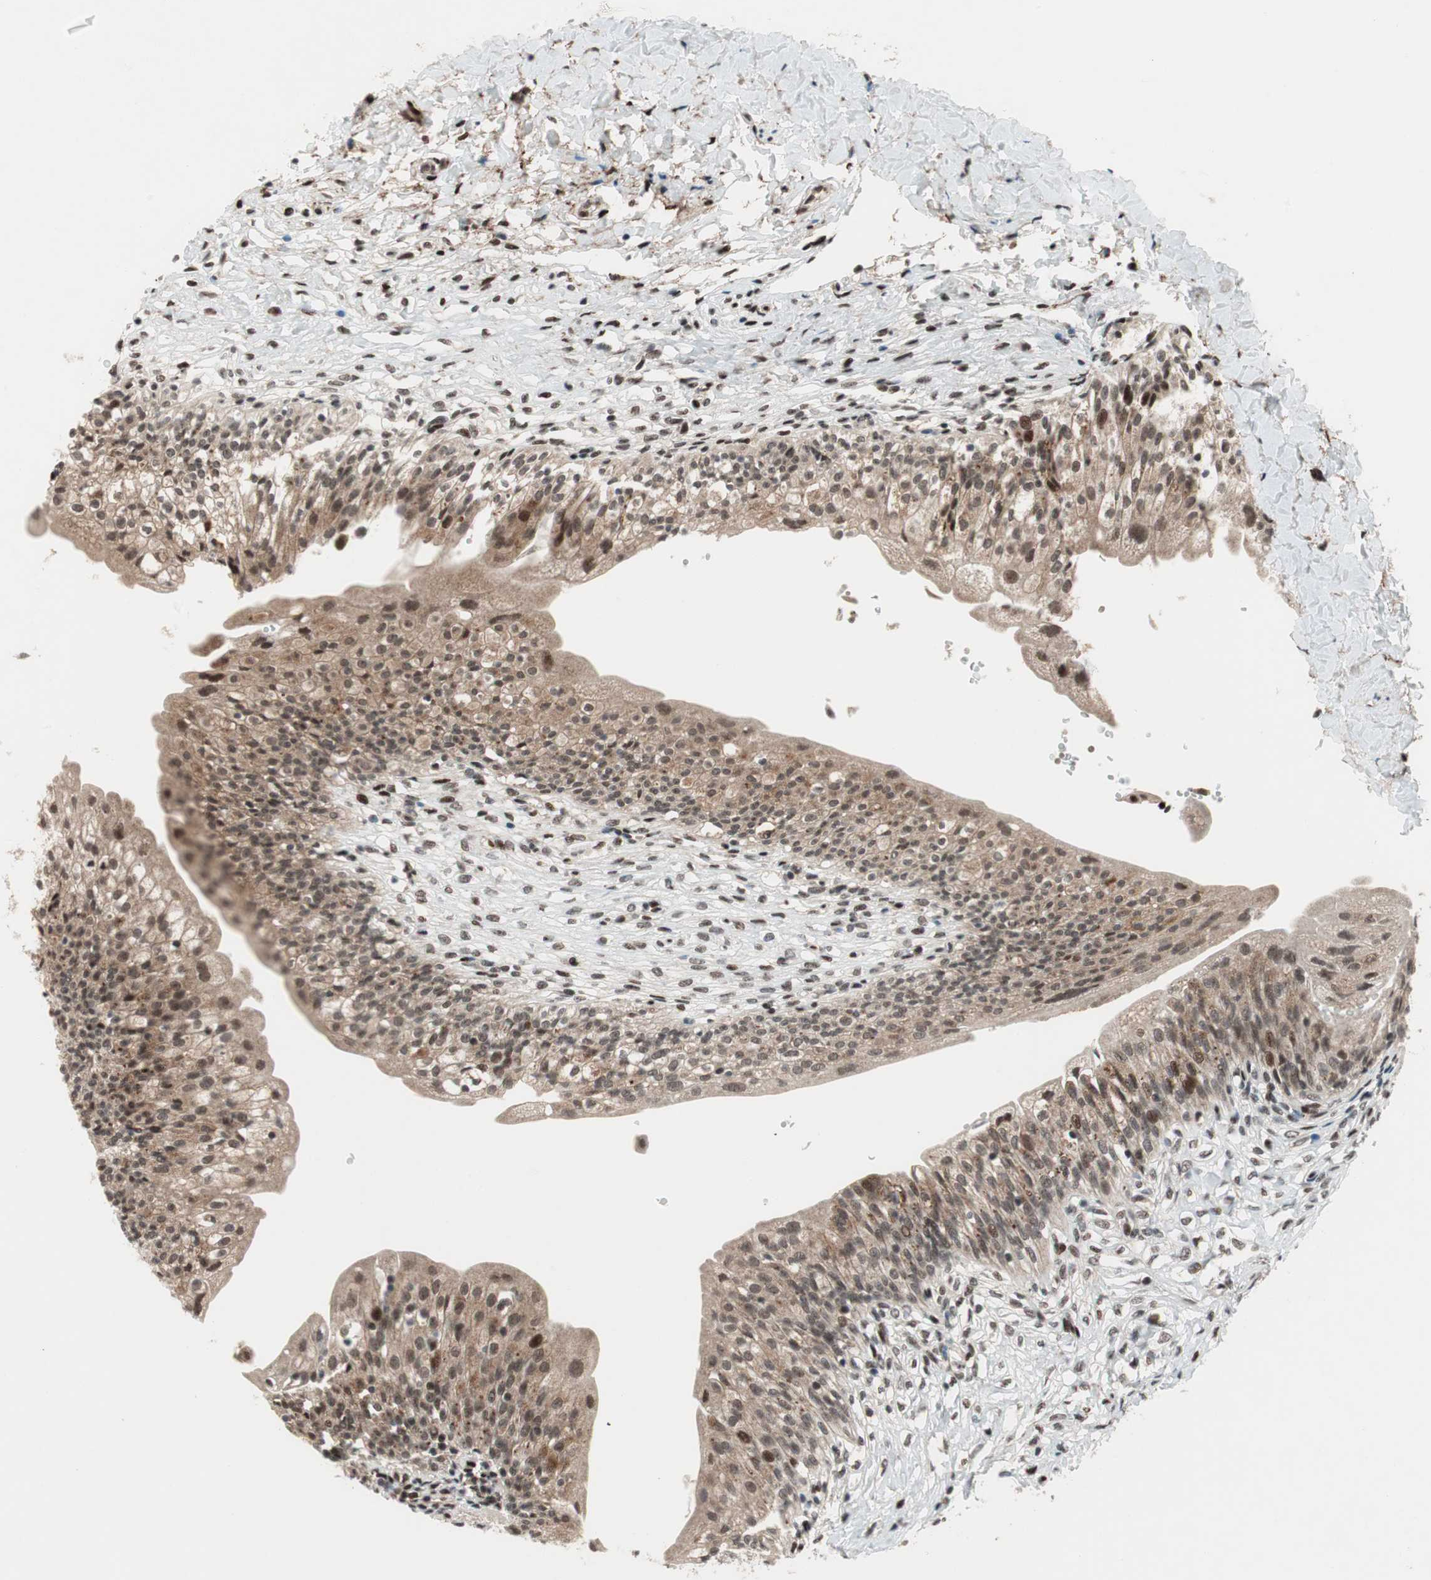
{"staining": {"intensity": "strong", "quantity": ">75%", "location": "cytoplasmic/membranous,nuclear"}, "tissue": "urinary bladder", "cell_type": "Urothelial cells", "image_type": "normal", "snomed": [{"axis": "morphology", "description": "Normal tissue, NOS"}, {"axis": "morphology", "description": "Inflammation, NOS"}, {"axis": "topography", "description": "Urinary bladder"}], "caption": "Unremarkable urinary bladder reveals strong cytoplasmic/membranous,nuclear positivity in about >75% of urothelial cells, visualized by immunohistochemistry.", "gene": "TCF12", "patient": {"sex": "female", "age": 80}}